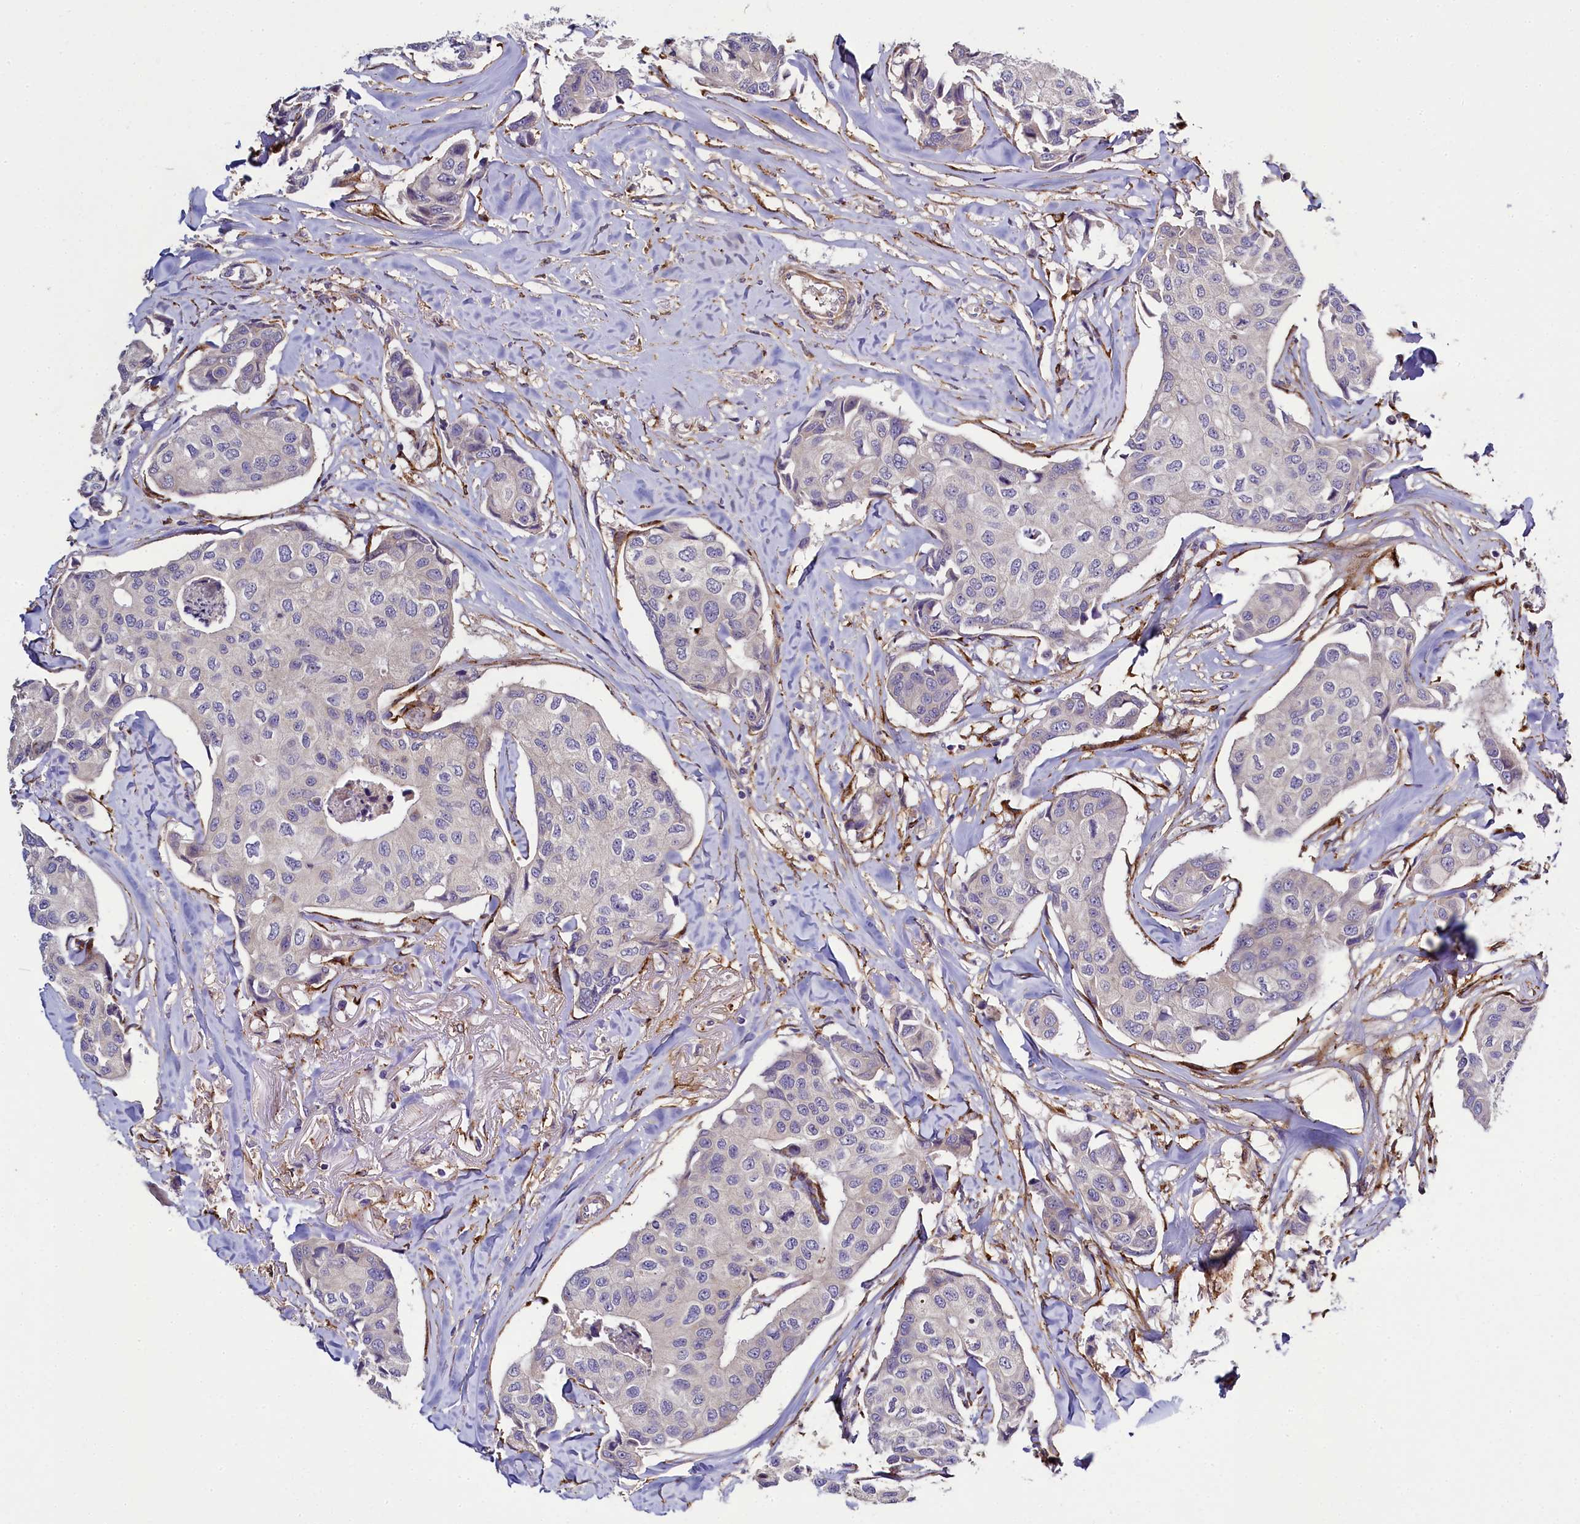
{"staining": {"intensity": "negative", "quantity": "none", "location": "none"}, "tissue": "breast cancer", "cell_type": "Tumor cells", "image_type": "cancer", "snomed": [{"axis": "morphology", "description": "Duct carcinoma"}, {"axis": "topography", "description": "Breast"}], "caption": "This micrograph is of infiltrating ductal carcinoma (breast) stained with immunohistochemistry (IHC) to label a protein in brown with the nuclei are counter-stained blue. There is no positivity in tumor cells.", "gene": "MRC2", "patient": {"sex": "female", "age": 80}}